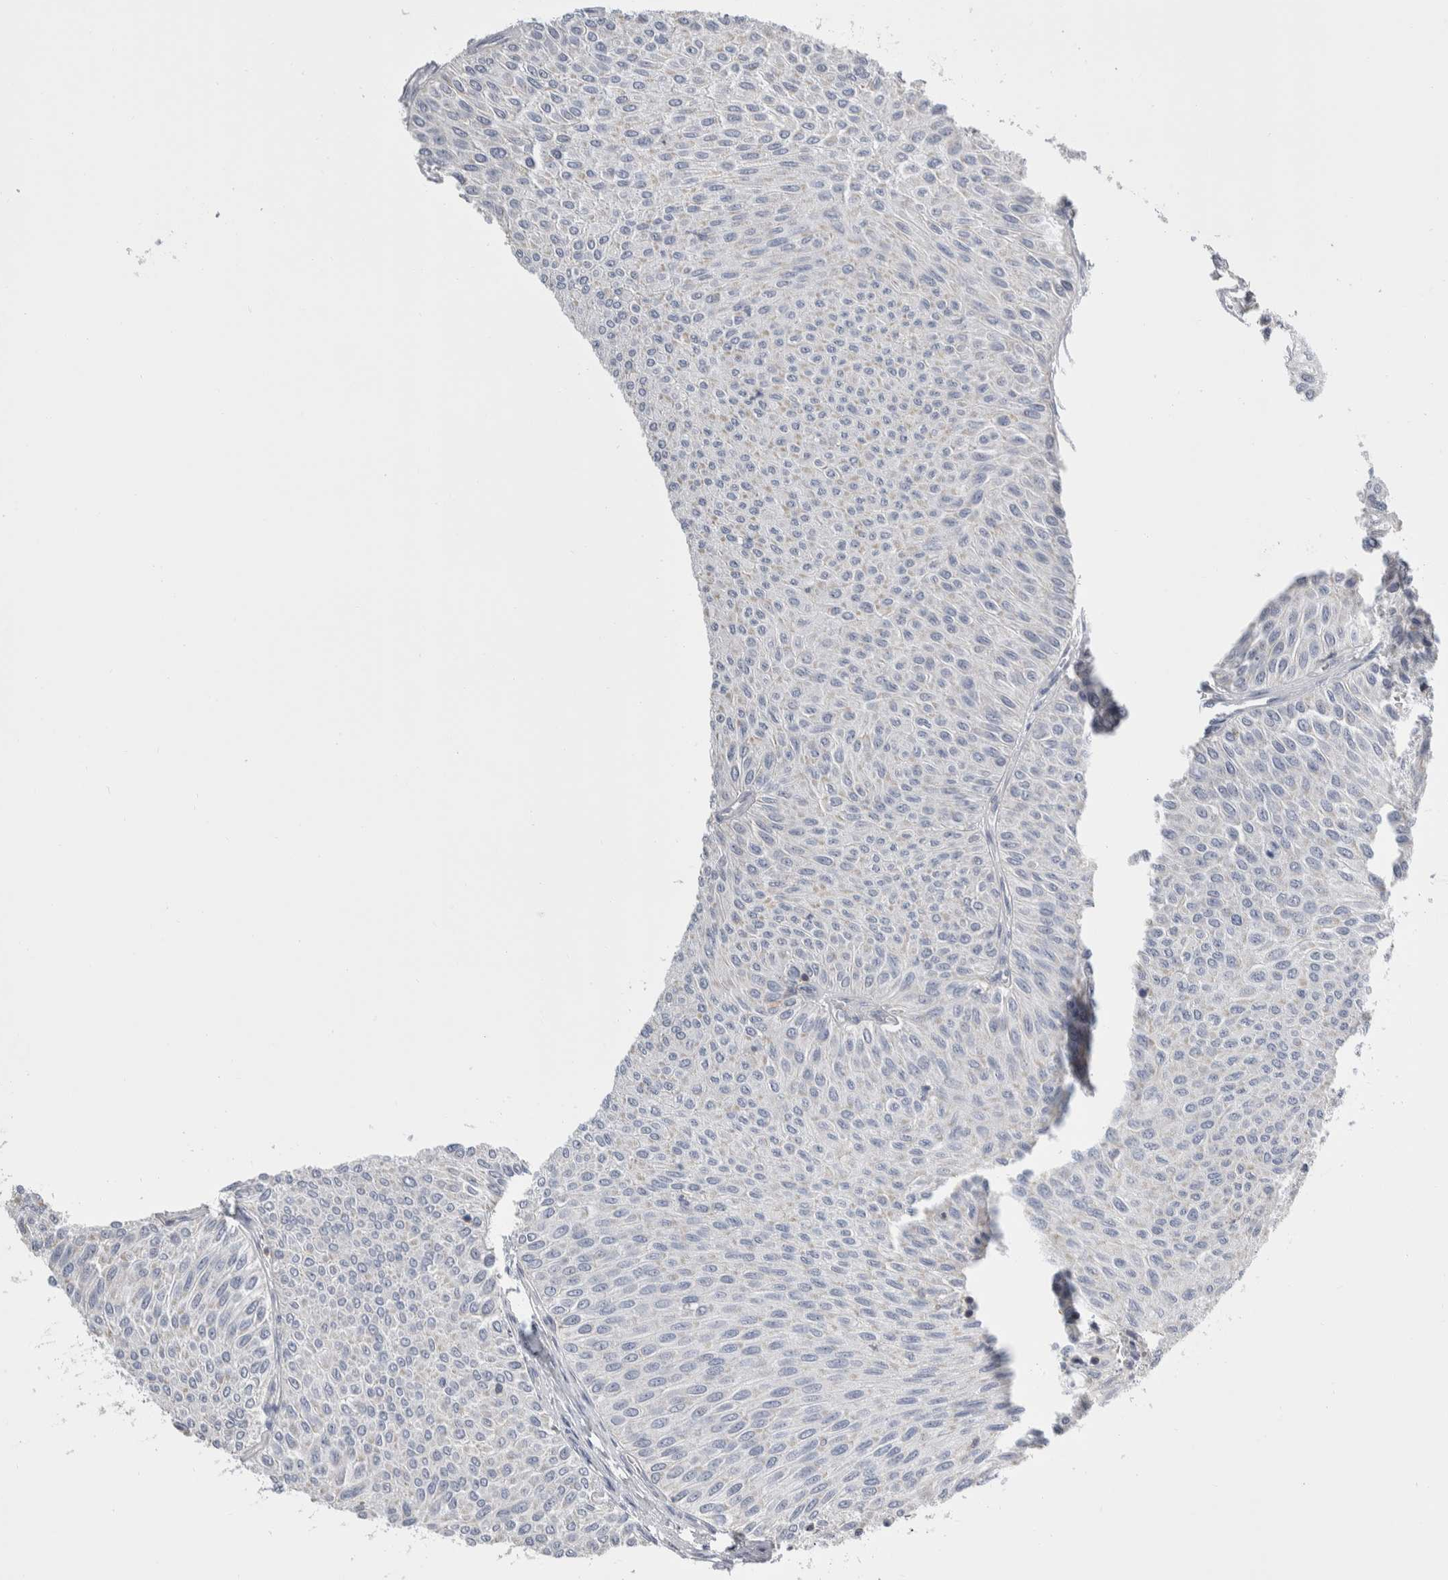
{"staining": {"intensity": "negative", "quantity": "none", "location": "none"}, "tissue": "urothelial cancer", "cell_type": "Tumor cells", "image_type": "cancer", "snomed": [{"axis": "morphology", "description": "Urothelial carcinoma, Low grade"}, {"axis": "topography", "description": "Urinary bladder"}], "caption": "This is an immunohistochemistry micrograph of human low-grade urothelial carcinoma. There is no staining in tumor cells.", "gene": "CEP295NL", "patient": {"sex": "male", "age": 78}}